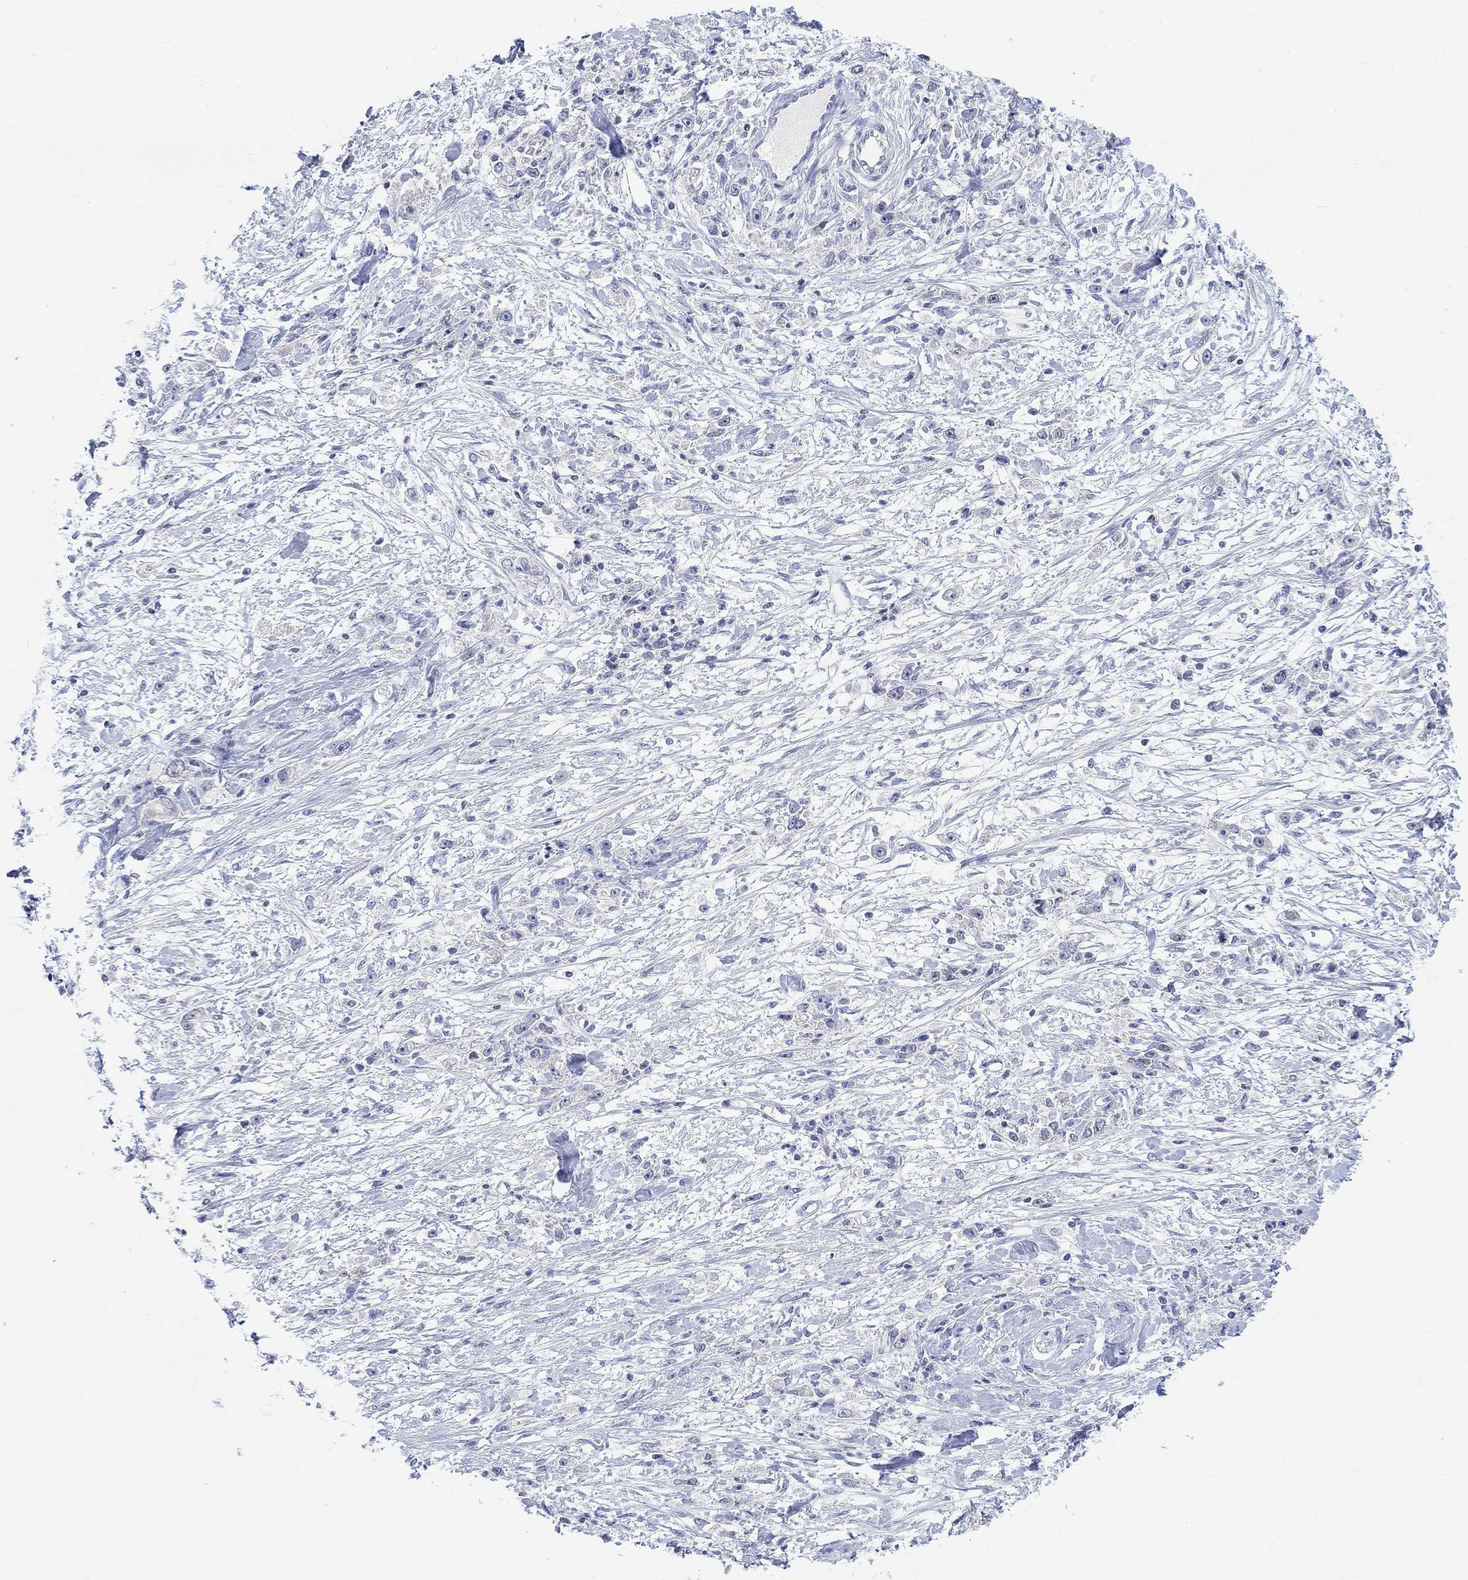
{"staining": {"intensity": "negative", "quantity": "none", "location": "none"}, "tissue": "stomach cancer", "cell_type": "Tumor cells", "image_type": "cancer", "snomed": [{"axis": "morphology", "description": "Adenocarcinoma, NOS"}, {"axis": "topography", "description": "Stomach"}], "caption": "There is no significant staining in tumor cells of stomach cancer (adenocarcinoma).", "gene": "ATP6V1E2", "patient": {"sex": "female", "age": 59}}